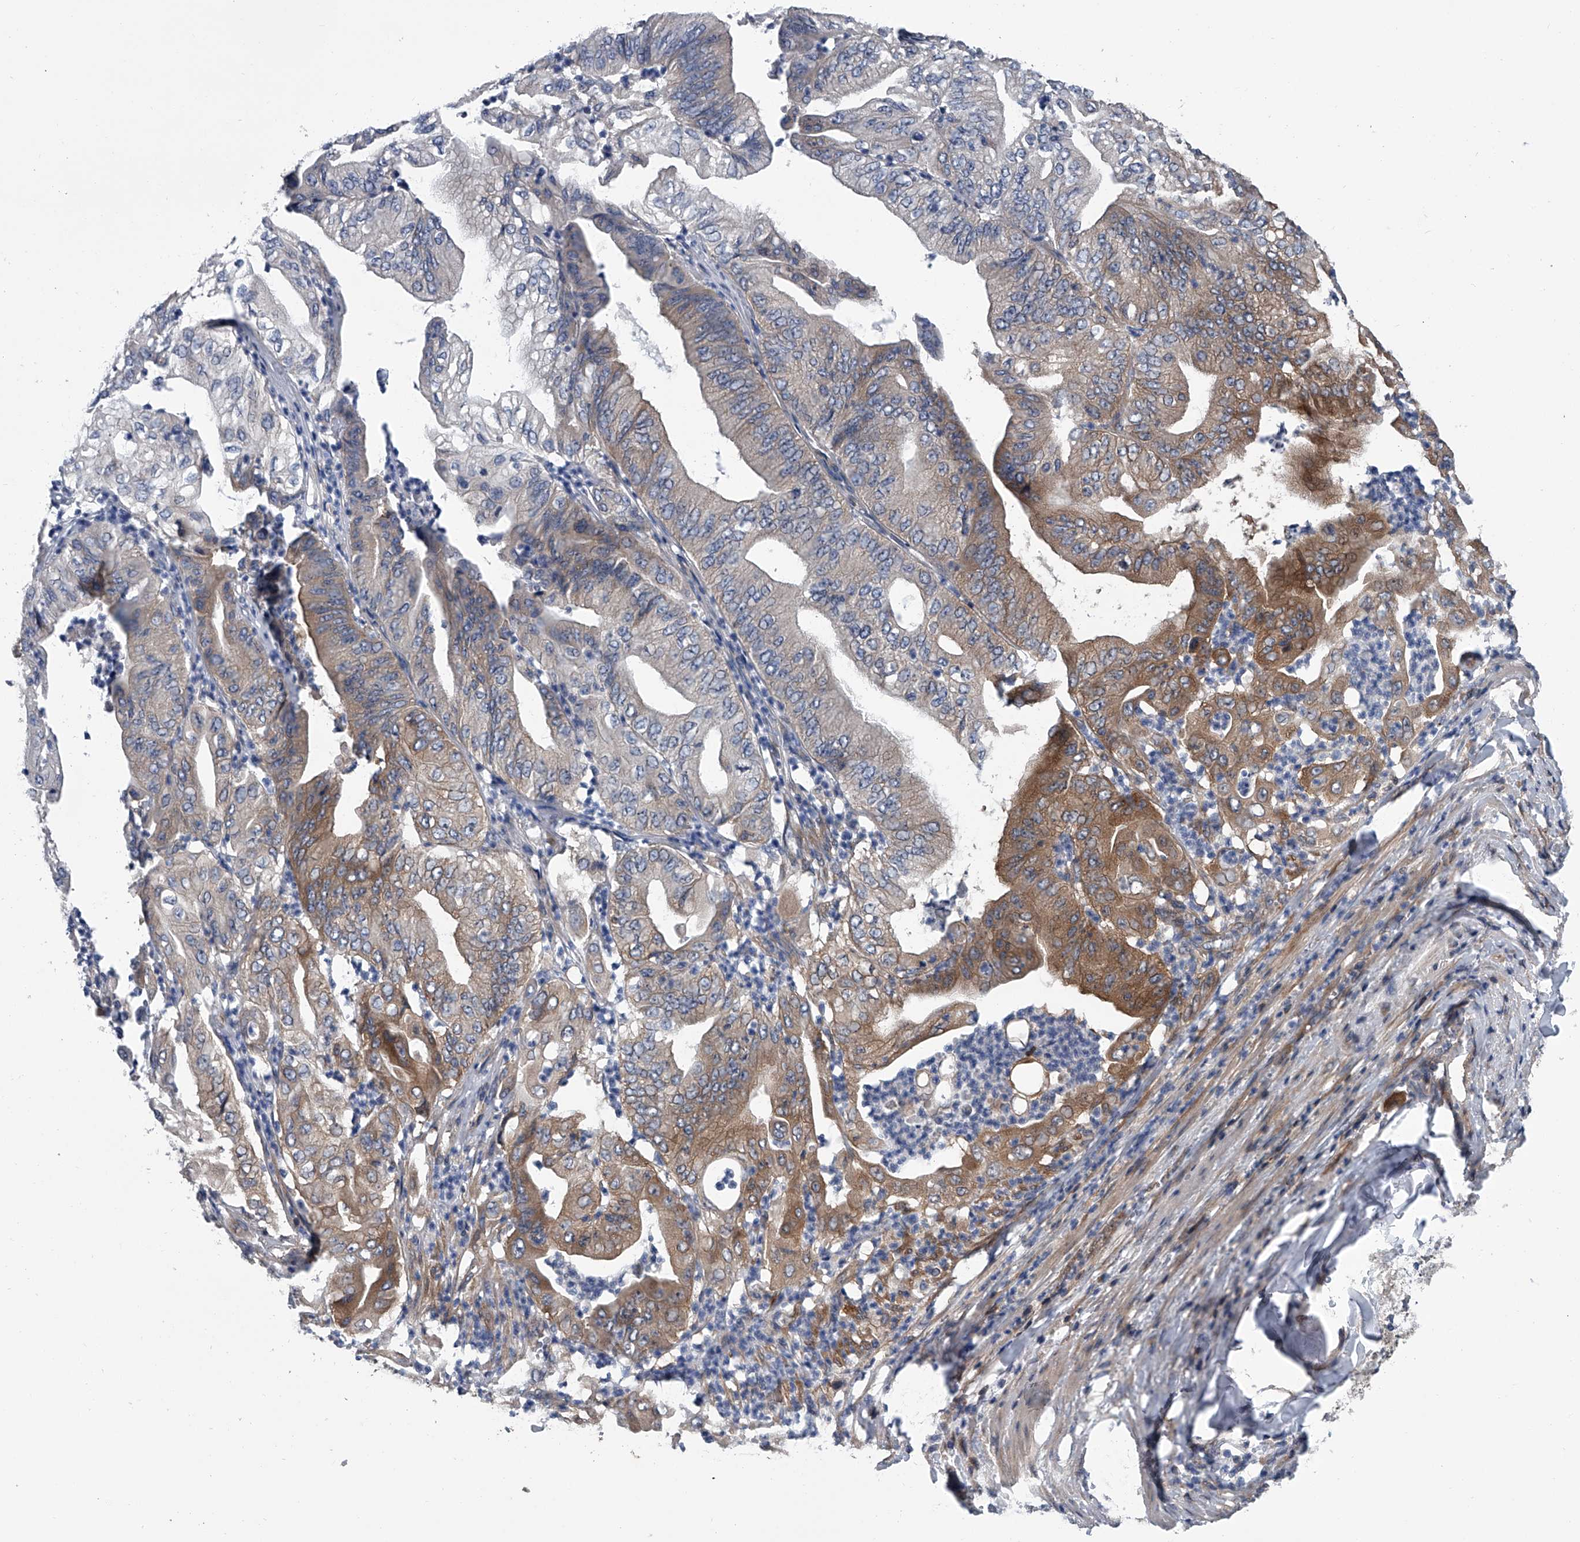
{"staining": {"intensity": "moderate", "quantity": "25%-75%", "location": "cytoplasmic/membranous"}, "tissue": "pancreatic cancer", "cell_type": "Tumor cells", "image_type": "cancer", "snomed": [{"axis": "morphology", "description": "Adenocarcinoma, NOS"}, {"axis": "topography", "description": "Pancreas"}], "caption": "Protein expression analysis of adenocarcinoma (pancreatic) exhibits moderate cytoplasmic/membranous expression in about 25%-75% of tumor cells.", "gene": "PPP2R5D", "patient": {"sex": "female", "age": 77}}